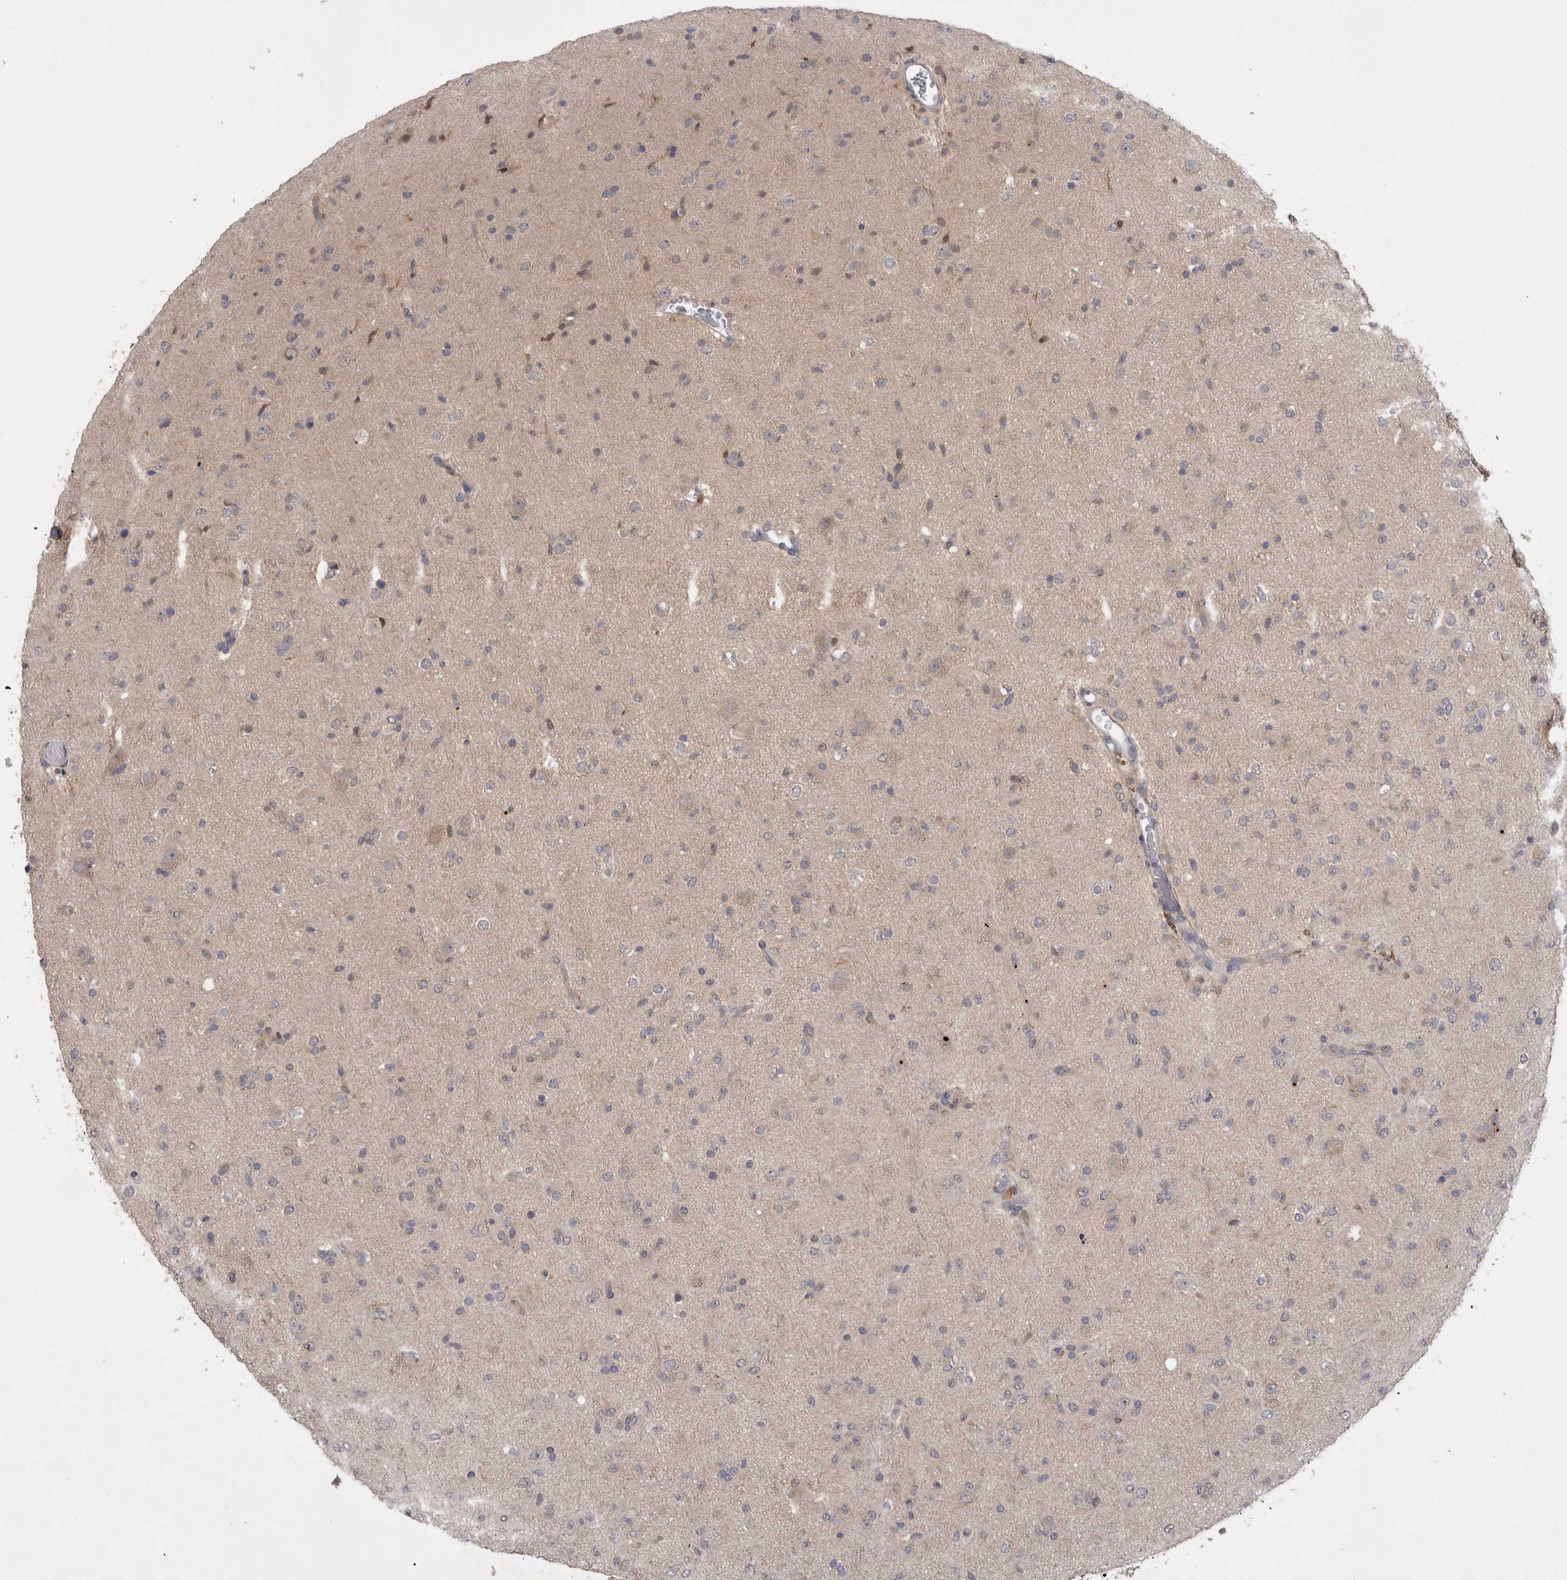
{"staining": {"intensity": "negative", "quantity": "none", "location": "none"}, "tissue": "glioma", "cell_type": "Tumor cells", "image_type": "cancer", "snomed": [{"axis": "morphology", "description": "Glioma, malignant, Low grade"}, {"axis": "topography", "description": "Brain"}], "caption": "A high-resolution image shows IHC staining of malignant glioma (low-grade), which demonstrates no significant positivity in tumor cells. (Immunohistochemistry, brightfield microscopy, high magnification).", "gene": "NFATC2", "patient": {"sex": "male", "age": 65}}